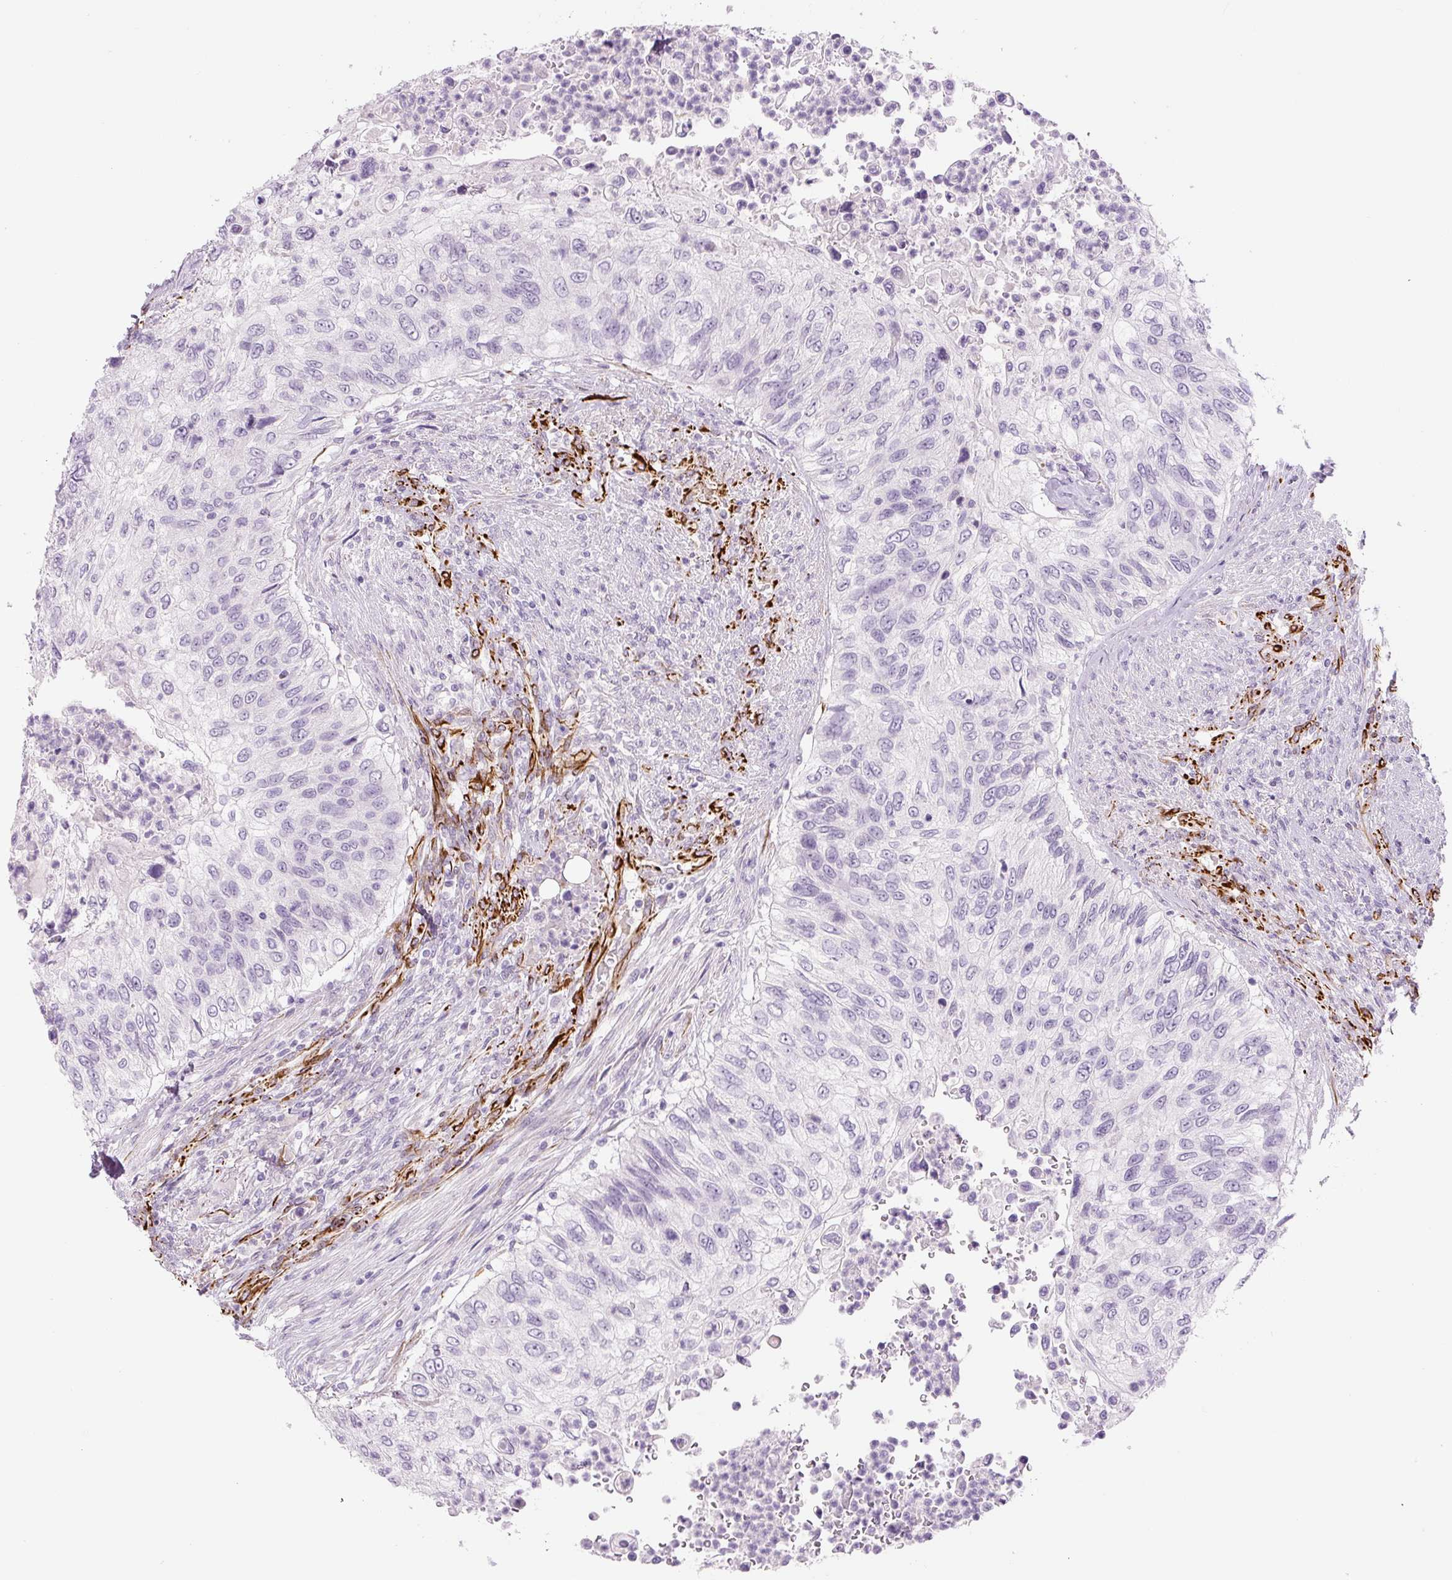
{"staining": {"intensity": "negative", "quantity": "none", "location": "none"}, "tissue": "urothelial cancer", "cell_type": "Tumor cells", "image_type": "cancer", "snomed": [{"axis": "morphology", "description": "Urothelial carcinoma, High grade"}, {"axis": "topography", "description": "Urinary bladder"}], "caption": "Immunohistochemical staining of urothelial cancer demonstrates no significant positivity in tumor cells. The staining was performed using DAB to visualize the protein expression in brown, while the nuclei were stained in blue with hematoxylin (Magnification: 20x).", "gene": "NES", "patient": {"sex": "female", "age": 60}}